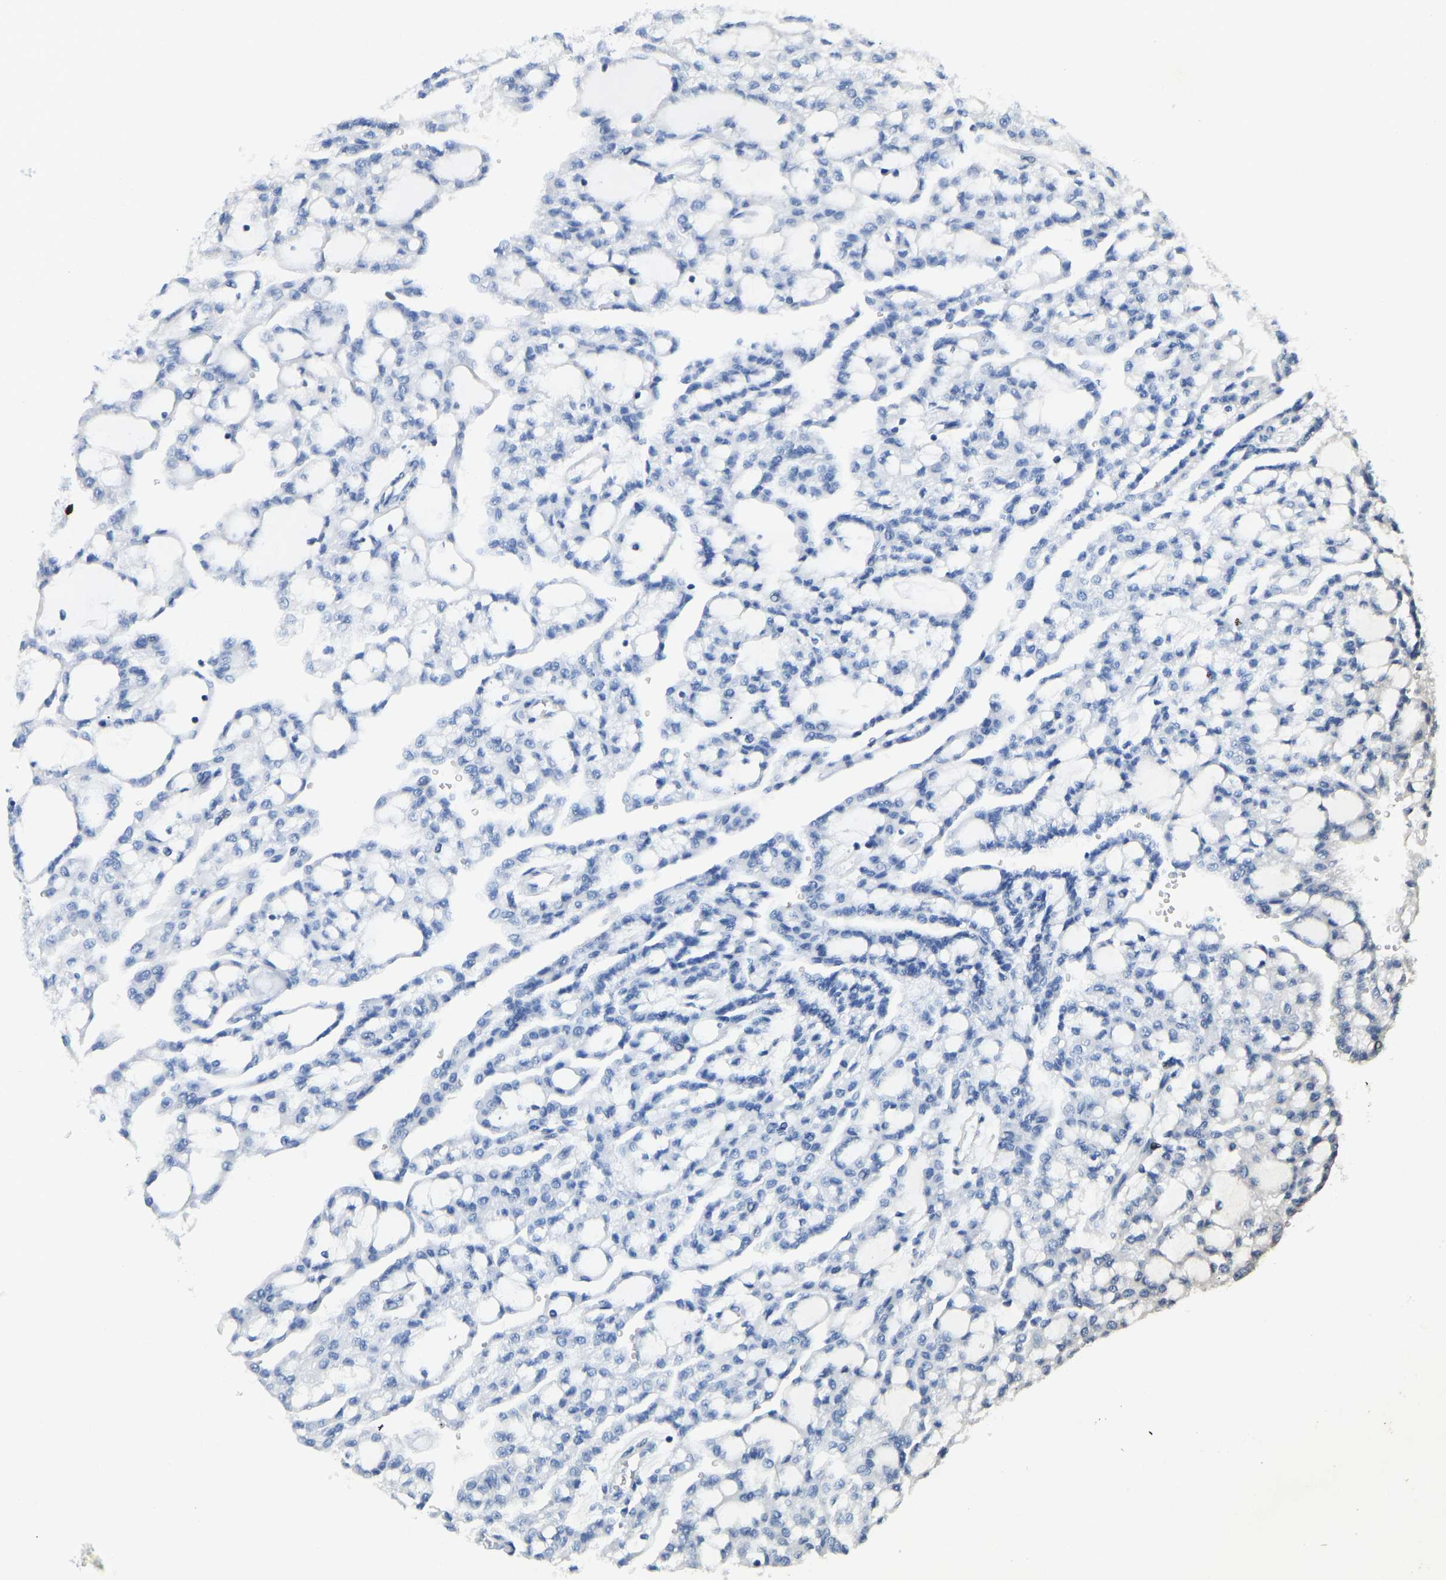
{"staining": {"intensity": "negative", "quantity": "none", "location": "none"}, "tissue": "renal cancer", "cell_type": "Tumor cells", "image_type": "cancer", "snomed": [{"axis": "morphology", "description": "Adenocarcinoma, NOS"}, {"axis": "topography", "description": "Kidney"}], "caption": "DAB immunohistochemical staining of renal cancer (adenocarcinoma) exhibits no significant expression in tumor cells.", "gene": "HDAC5", "patient": {"sex": "male", "age": 63}}